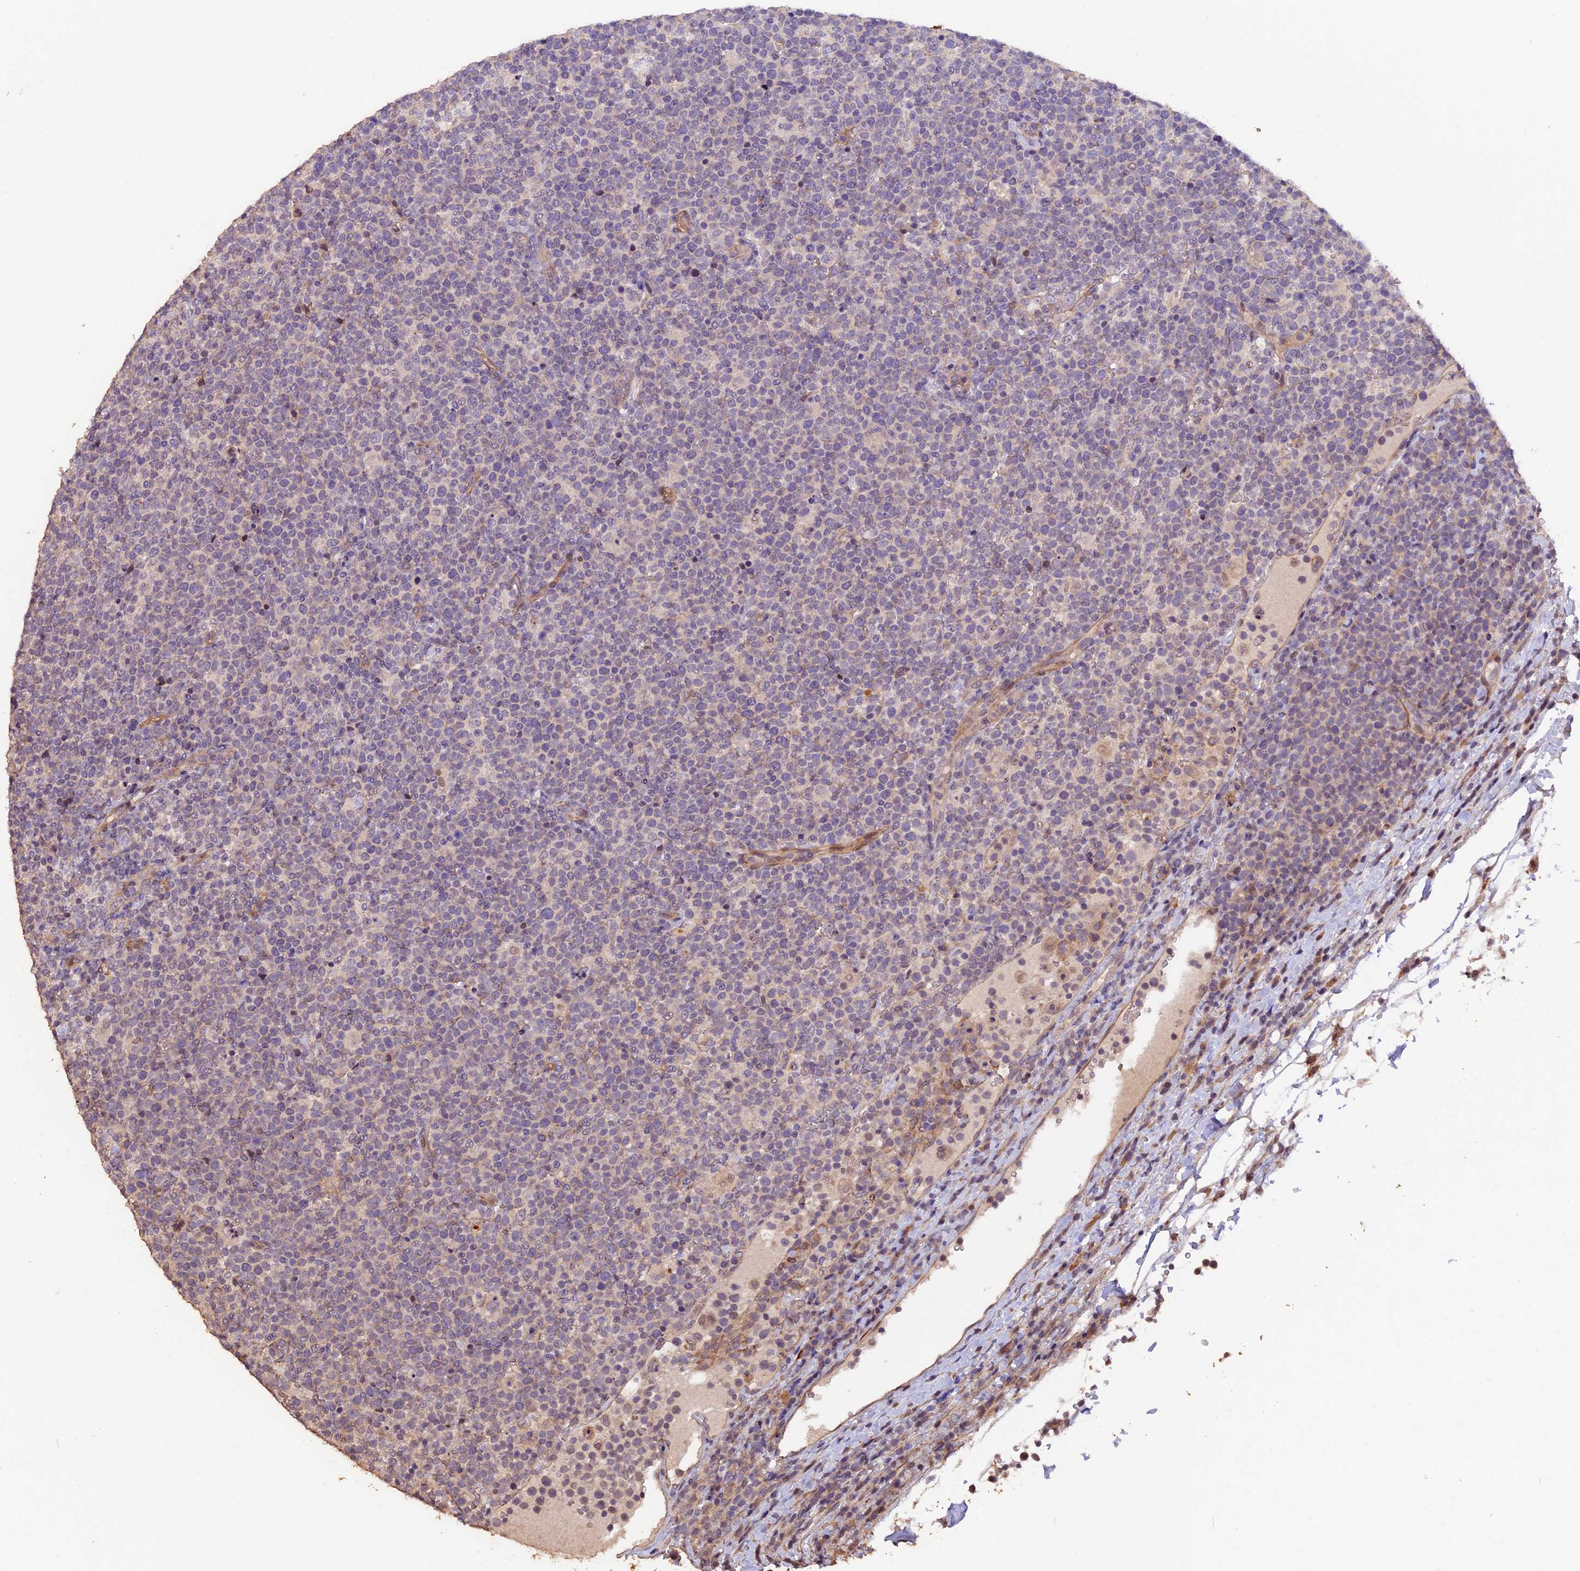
{"staining": {"intensity": "negative", "quantity": "none", "location": "none"}, "tissue": "lymphoma", "cell_type": "Tumor cells", "image_type": "cancer", "snomed": [{"axis": "morphology", "description": "Malignant lymphoma, non-Hodgkin's type, High grade"}, {"axis": "topography", "description": "Lymph node"}], "caption": "The histopathology image exhibits no significant expression in tumor cells of lymphoma.", "gene": "GNB5", "patient": {"sex": "male", "age": 61}}